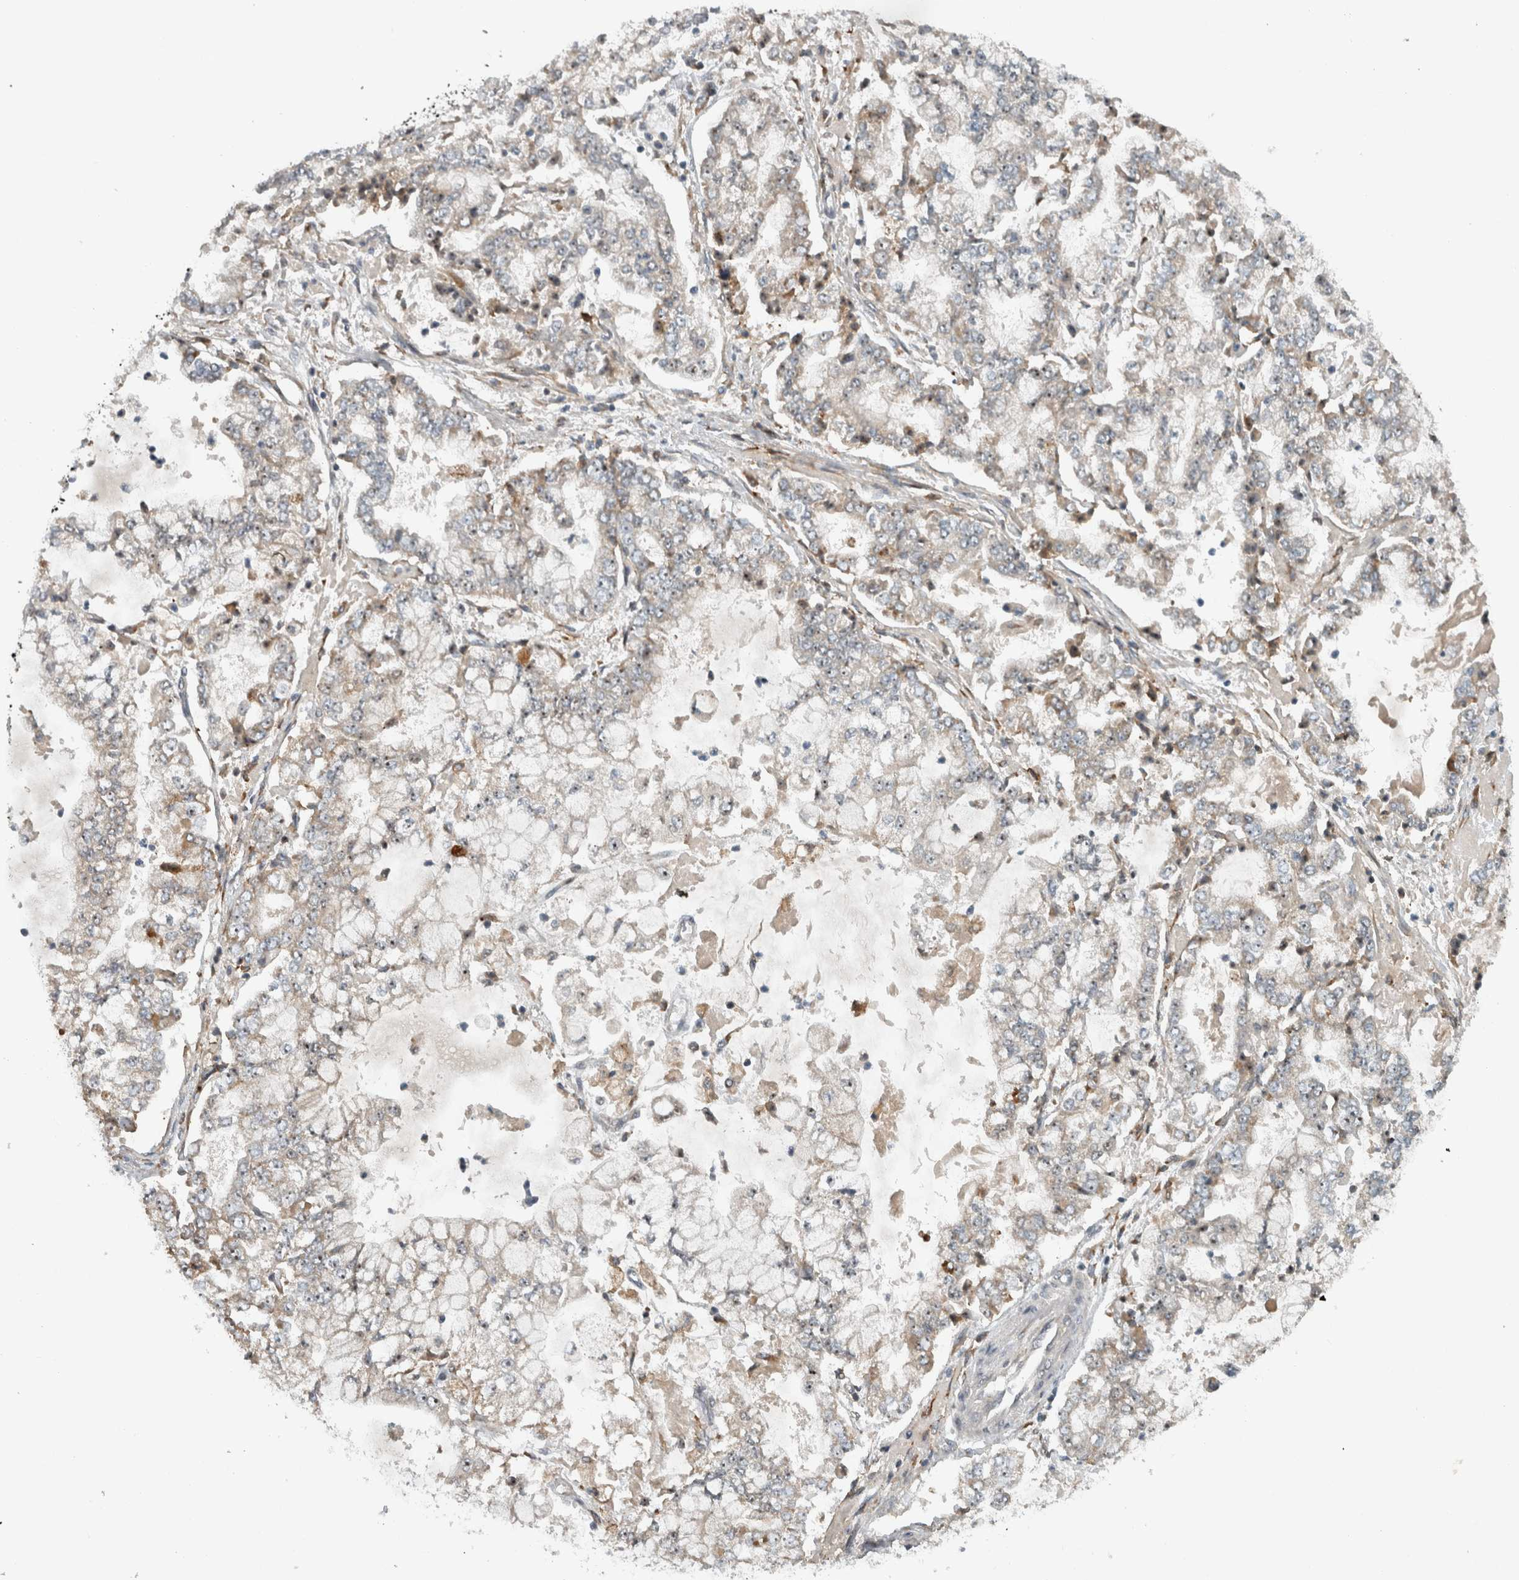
{"staining": {"intensity": "weak", "quantity": "25%-75%", "location": "cytoplasmic/membranous,nuclear"}, "tissue": "stomach cancer", "cell_type": "Tumor cells", "image_type": "cancer", "snomed": [{"axis": "morphology", "description": "Adenocarcinoma, NOS"}, {"axis": "topography", "description": "Stomach"}], "caption": "Immunohistochemistry staining of stomach cancer, which demonstrates low levels of weak cytoplasmic/membranous and nuclear positivity in approximately 25%-75% of tumor cells indicating weak cytoplasmic/membranous and nuclear protein staining. The staining was performed using DAB (3,3'-diaminobenzidine) (brown) for protein detection and nuclei were counterstained in hematoxylin (blue).", "gene": "GPR137B", "patient": {"sex": "male", "age": 76}}